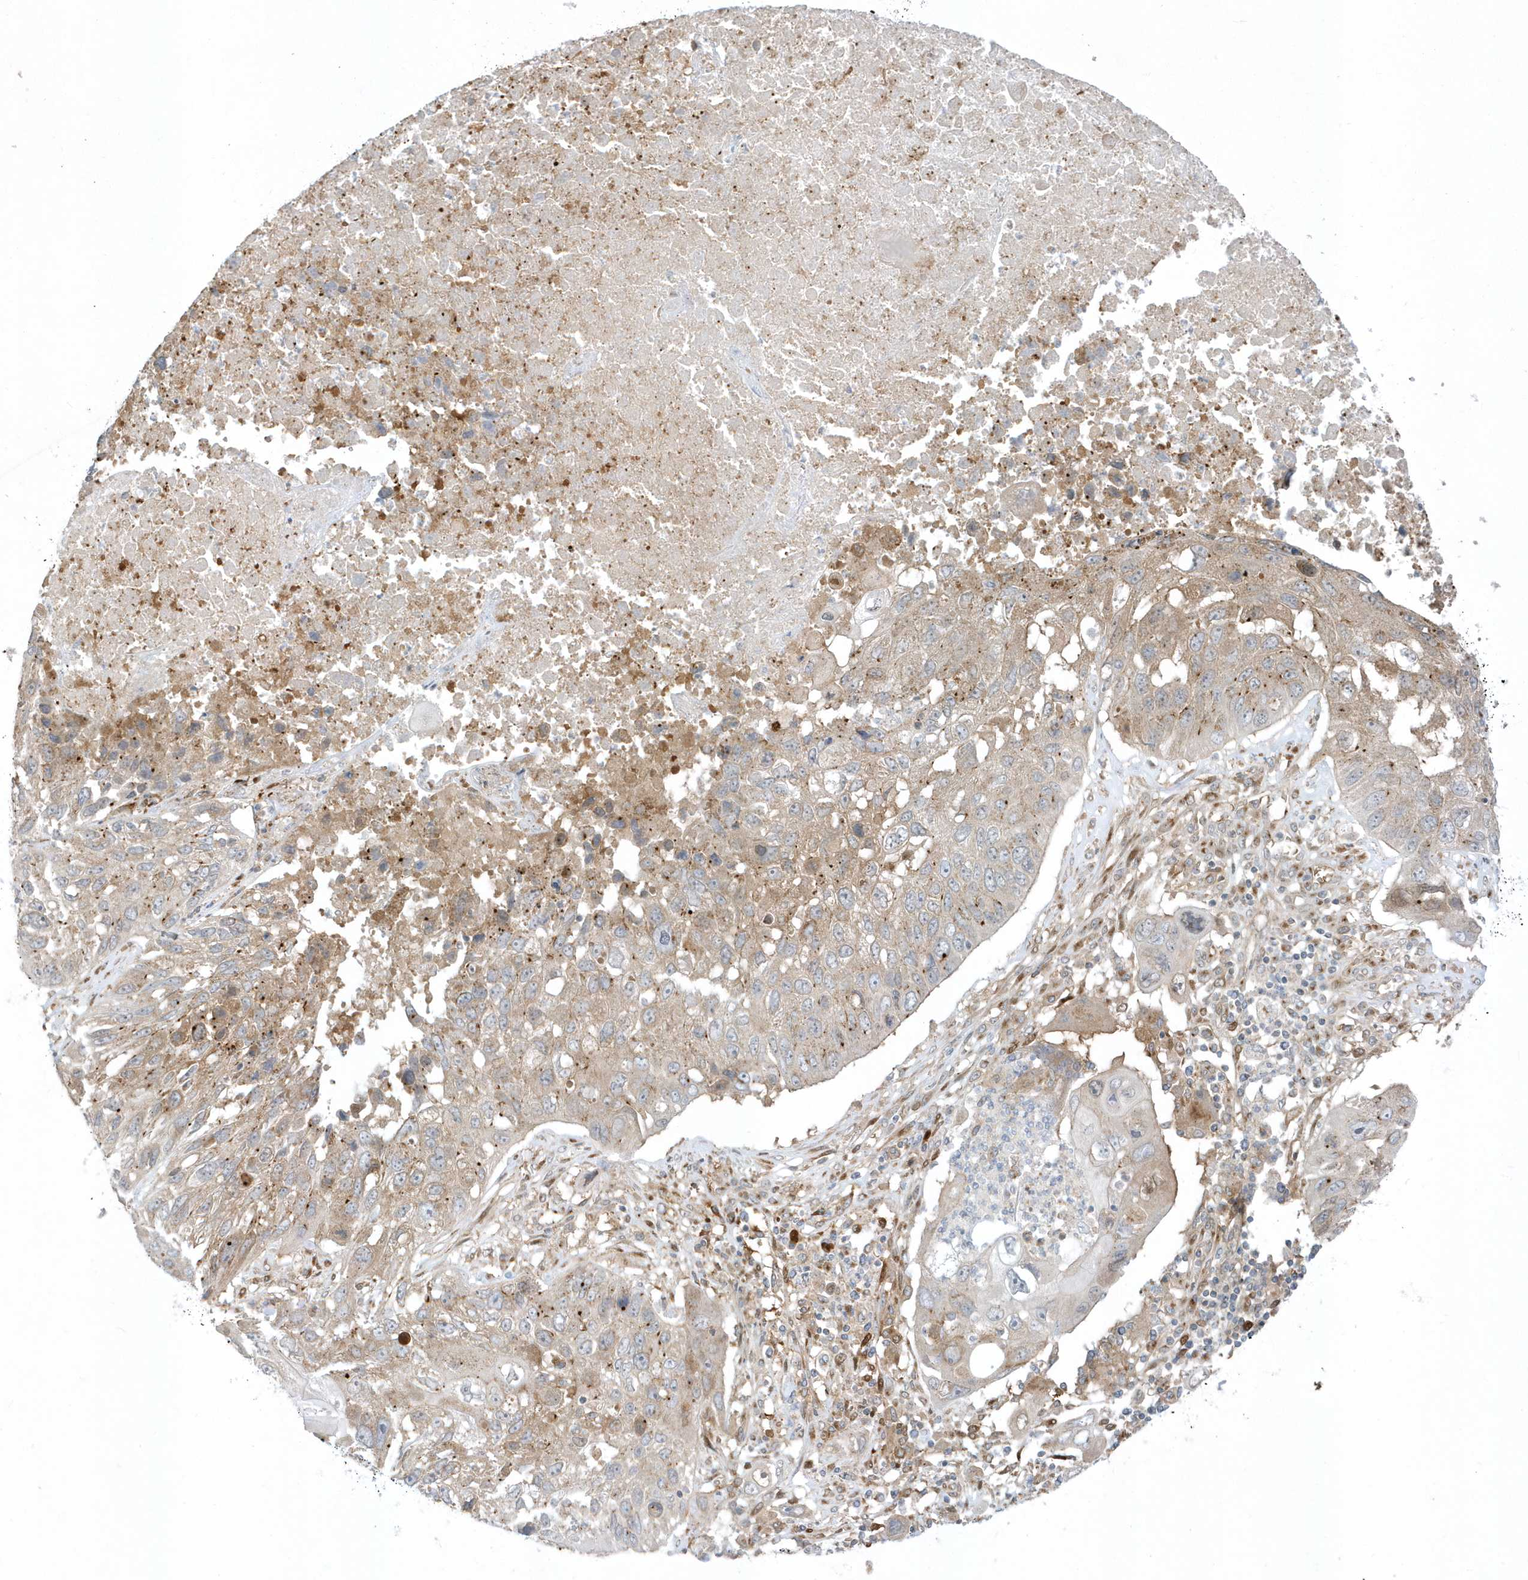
{"staining": {"intensity": "weak", "quantity": "25%-75%", "location": "cytoplasmic/membranous"}, "tissue": "lung cancer", "cell_type": "Tumor cells", "image_type": "cancer", "snomed": [{"axis": "morphology", "description": "Squamous cell carcinoma, NOS"}, {"axis": "topography", "description": "Lung"}], "caption": "Tumor cells demonstrate low levels of weak cytoplasmic/membranous expression in about 25%-75% of cells in human lung cancer (squamous cell carcinoma). (IHC, brightfield microscopy, high magnification).", "gene": "RPP40", "patient": {"sex": "male", "age": 61}}